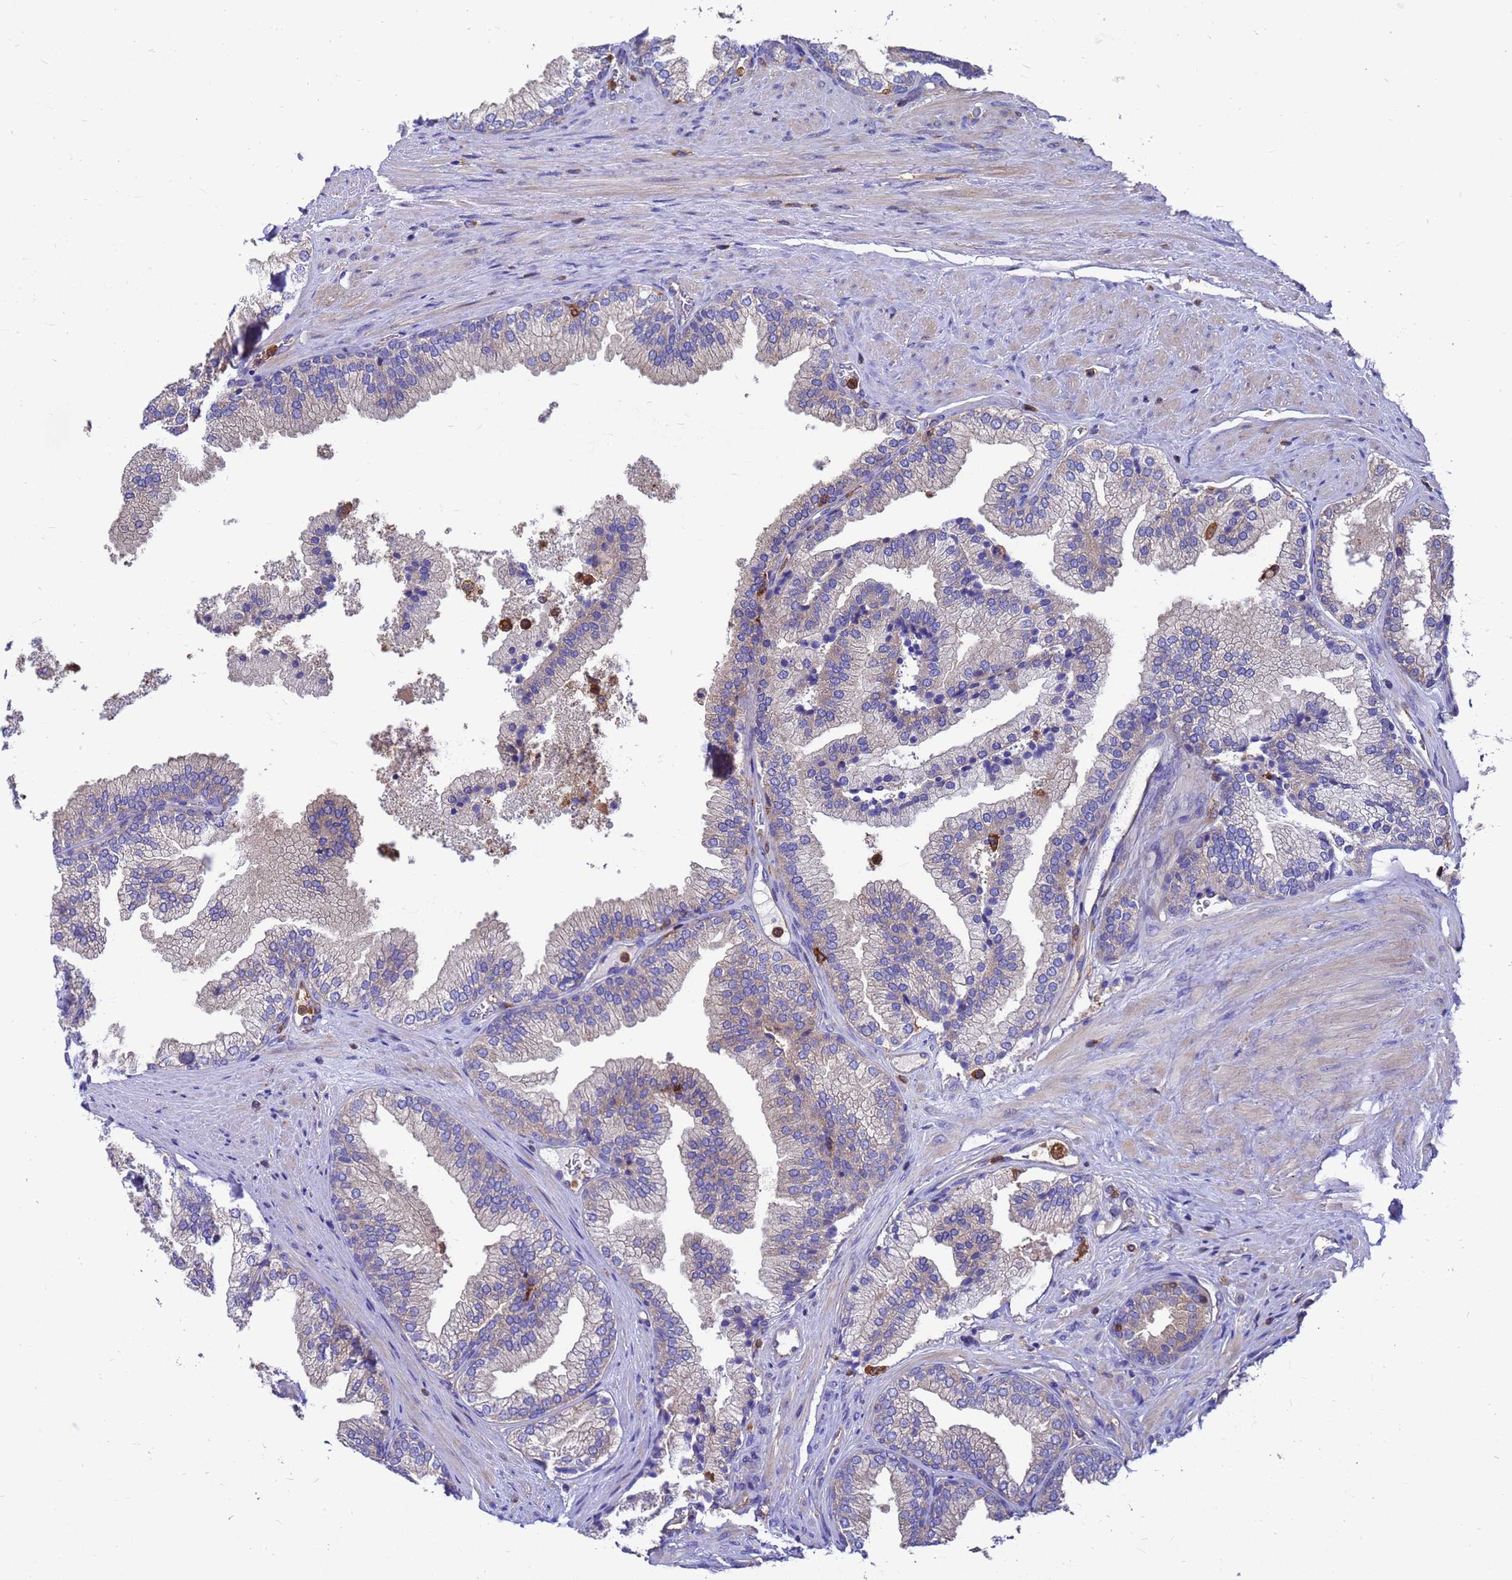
{"staining": {"intensity": "weak", "quantity": "<25%", "location": "cytoplasmic/membranous"}, "tissue": "prostate", "cell_type": "Glandular cells", "image_type": "normal", "snomed": [{"axis": "morphology", "description": "Normal tissue, NOS"}, {"axis": "topography", "description": "Prostate"}], "caption": "This is an immunohistochemistry (IHC) photomicrograph of normal prostate. There is no staining in glandular cells.", "gene": "ZNF235", "patient": {"sex": "male", "age": 76}}